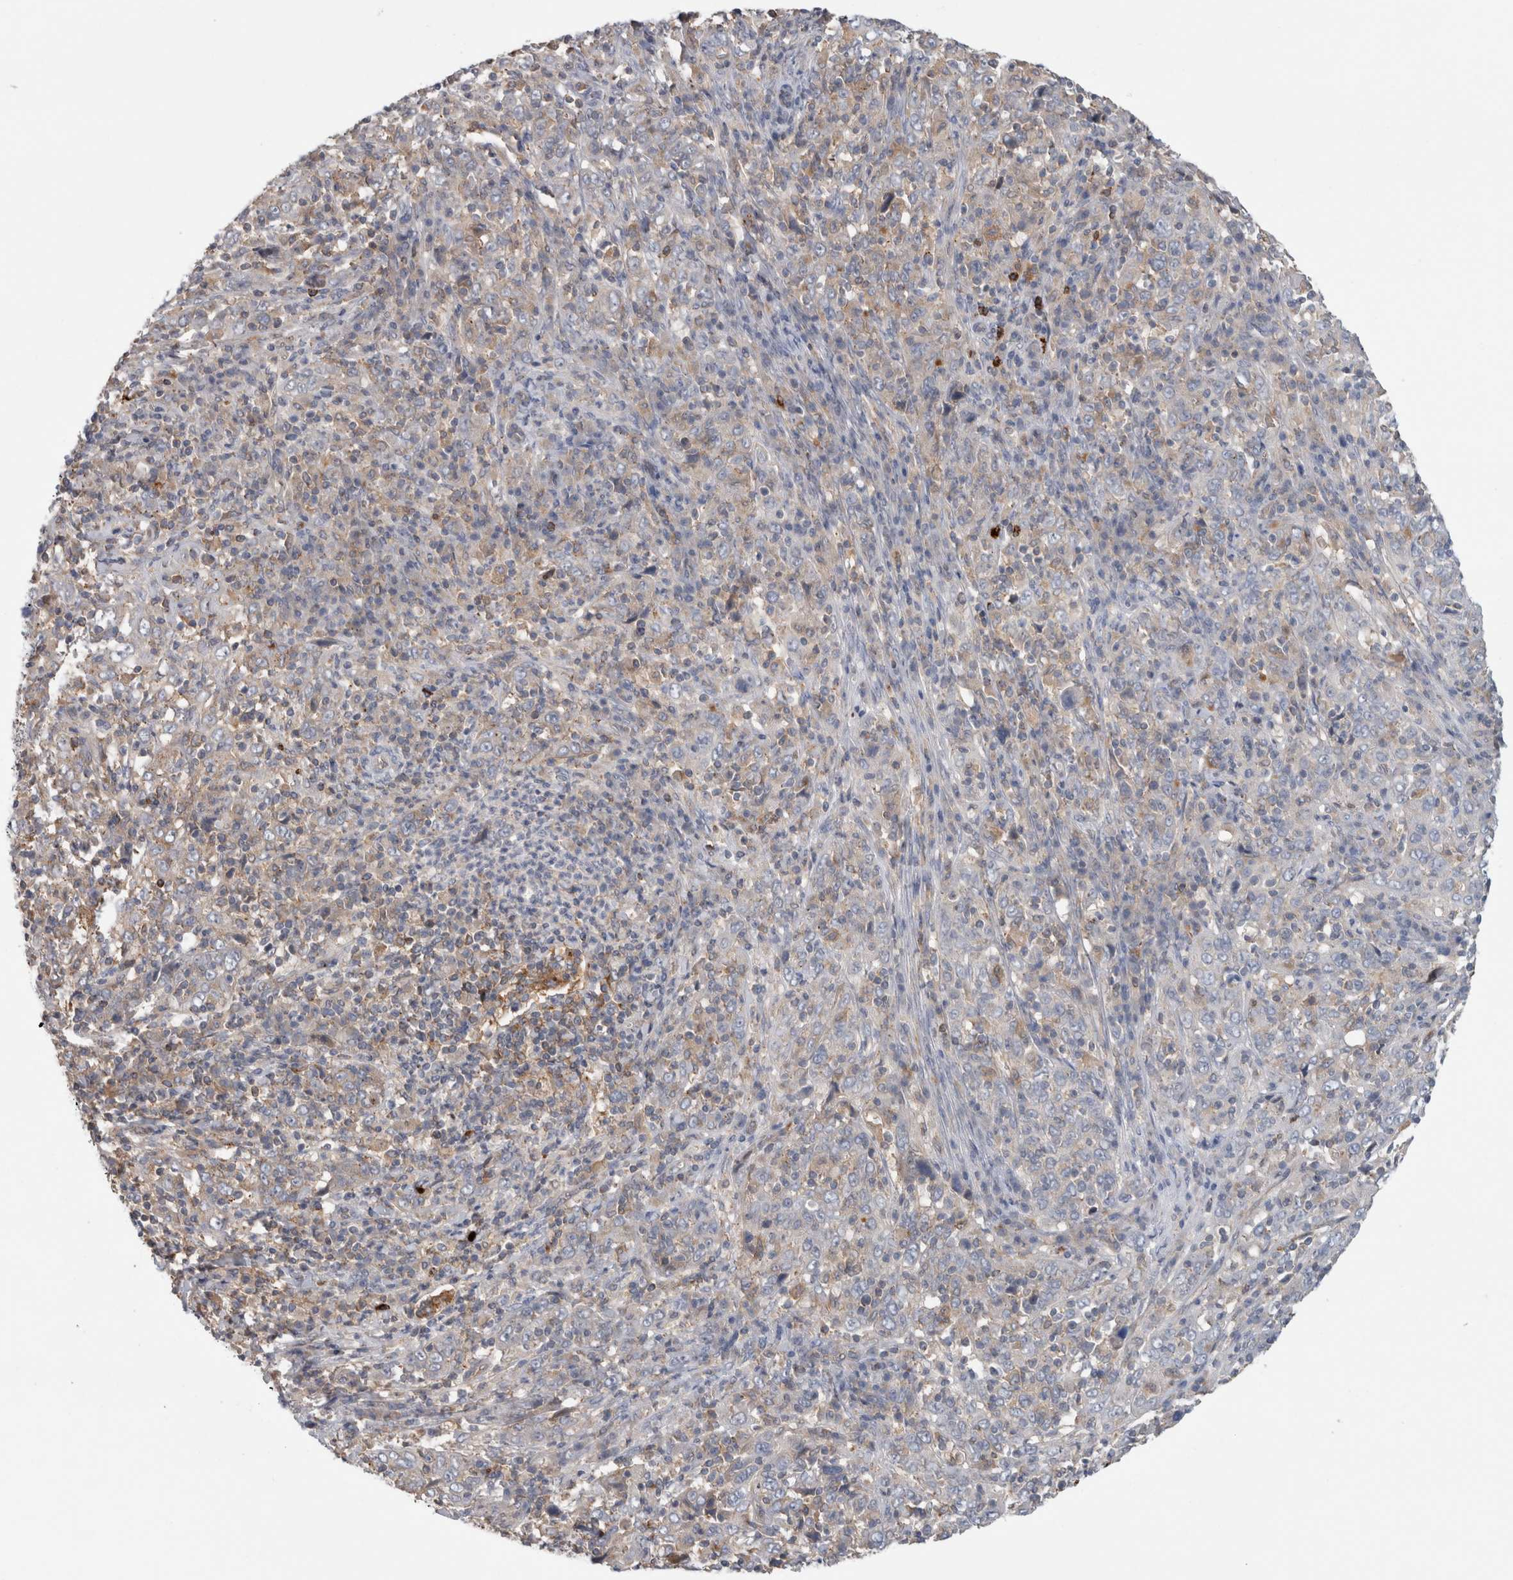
{"staining": {"intensity": "negative", "quantity": "none", "location": "none"}, "tissue": "cervical cancer", "cell_type": "Tumor cells", "image_type": "cancer", "snomed": [{"axis": "morphology", "description": "Squamous cell carcinoma, NOS"}, {"axis": "topography", "description": "Cervix"}], "caption": "High power microscopy histopathology image of an IHC photomicrograph of cervical cancer, revealing no significant staining in tumor cells. (Brightfield microscopy of DAB (3,3'-diaminobenzidine) IHC at high magnification).", "gene": "TARBP1", "patient": {"sex": "female", "age": 46}}